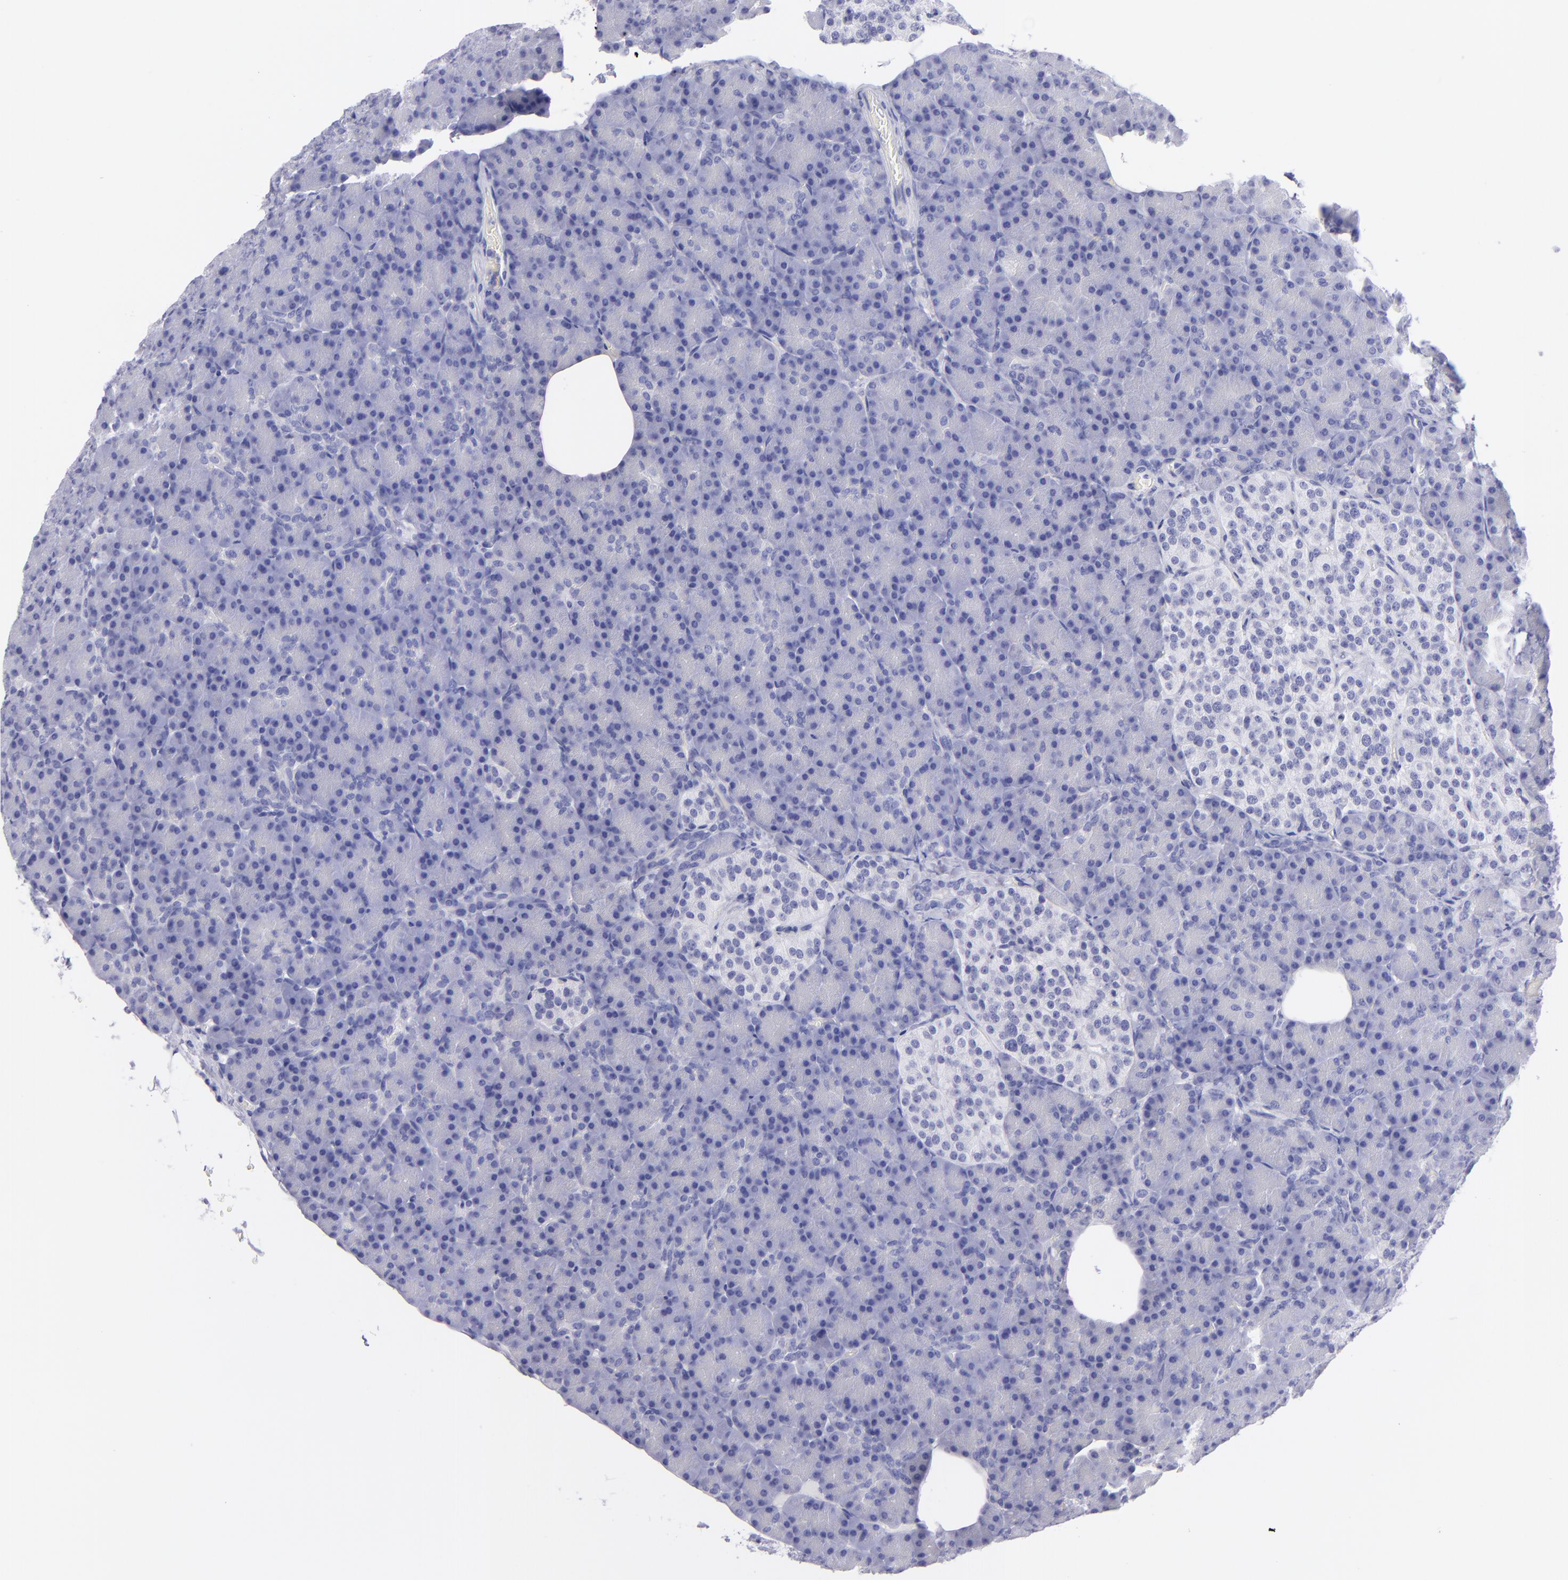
{"staining": {"intensity": "negative", "quantity": "none", "location": "none"}, "tissue": "pancreas", "cell_type": "Exocrine glandular cells", "image_type": "normal", "snomed": [{"axis": "morphology", "description": "Normal tissue, NOS"}, {"axis": "topography", "description": "Pancreas"}], "caption": "Exocrine glandular cells show no significant expression in benign pancreas. The staining is performed using DAB brown chromogen with nuclei counter-stained in using hematoxylin.", "gene": "CNP", "patient": {"sex": "female", "age": 43}}